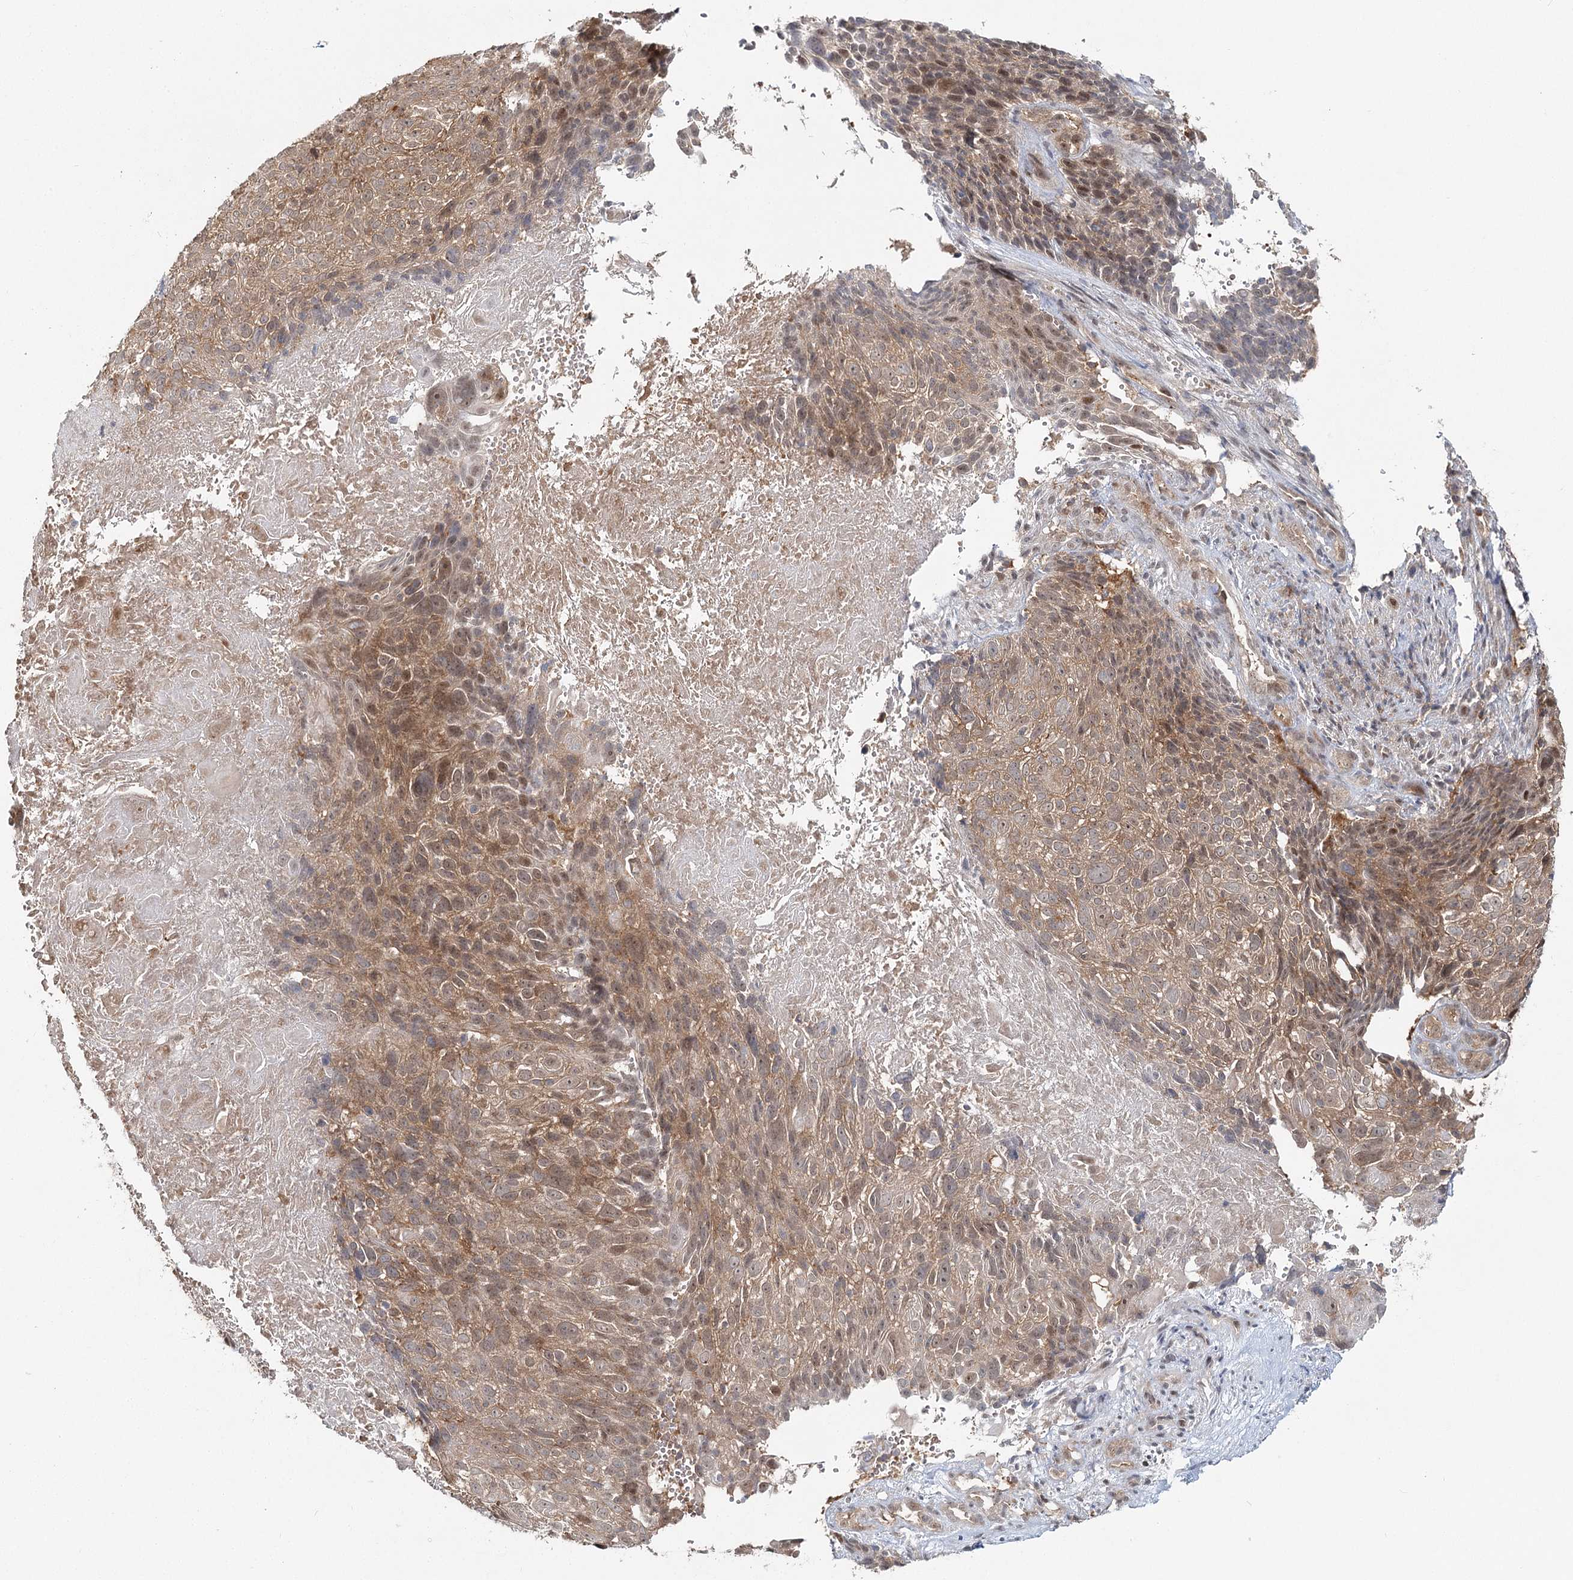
{"staining": {"intensity": "moderate", "quantity": ">75%", "location": "cytoplasmic/membranous"}, "tissue": "cervical cancer", "cell_type": "Tumor cells", "image_type": "cancer", "snomed": [{"axis": "morphology", "description": "Squamous cell carcinoma, NOS"}, {"axis": "topography", "description": "Cervix"}], "caption": "About >75% of tumor cells in human cervical cancer (squamous cell carcinoma) reveal moderate cytoplasmic/membranous protein staining as visualized by brown immunohistochemical staining.", "gene": "FAM120B", "patient": {"sex": "female", "age": 74}}